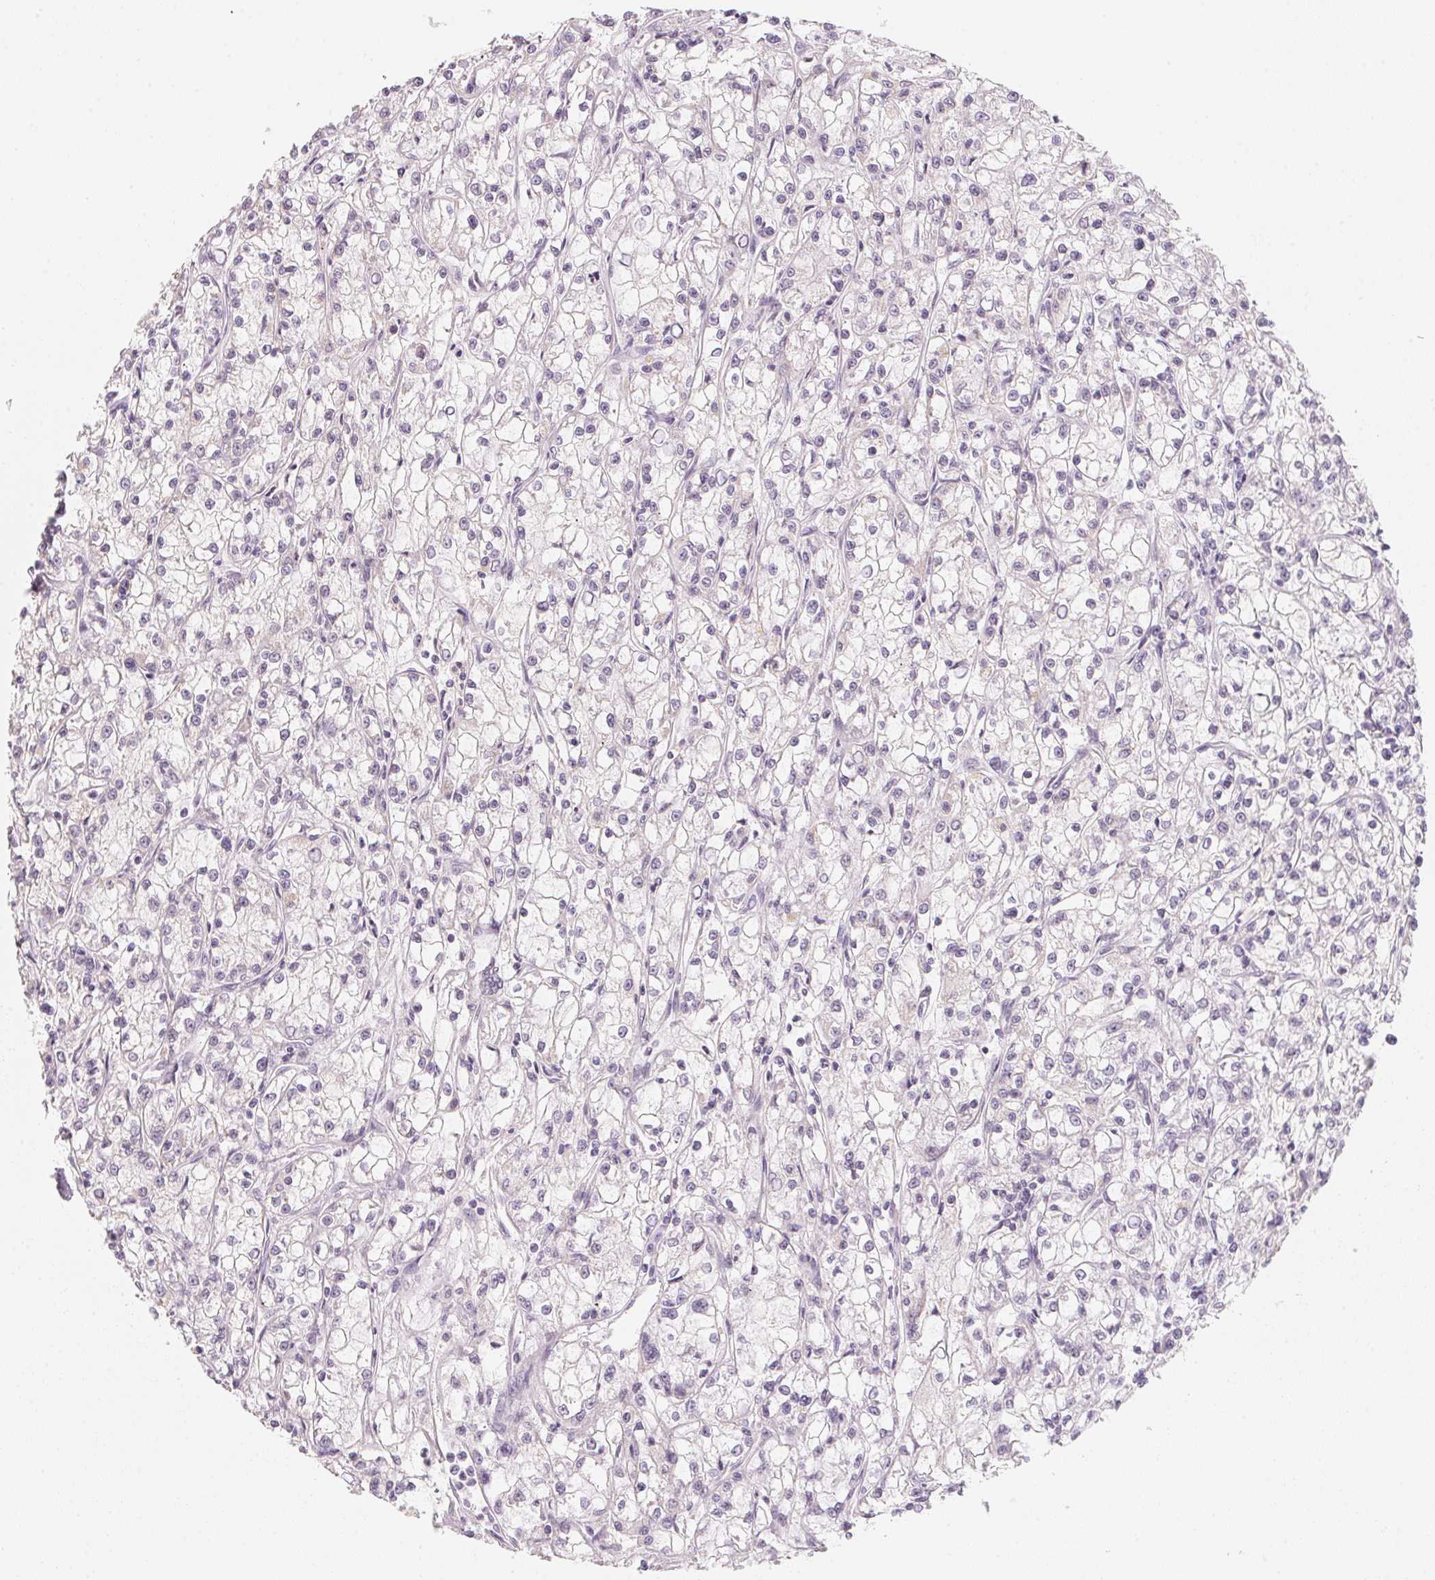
{"staining": {"intensity": "negative", "quantity": "none", "location": "none"}, "tissue": "renal cancer", "cell_type": "Tumor cells", "image_type": "cancer", "snomed": [{"axis": "morphology", "description": "Adenocarcinoma, NOS"}, {"axis": "topography", "description": "Kidney"}], "caption": "Immunohistochemistry (IHC) of human renal cancer (adenocarcinoma) displays no staining in tumor cells.", "gene": "ANKRD31", "patient": {"sex": "female", "age": 59}}